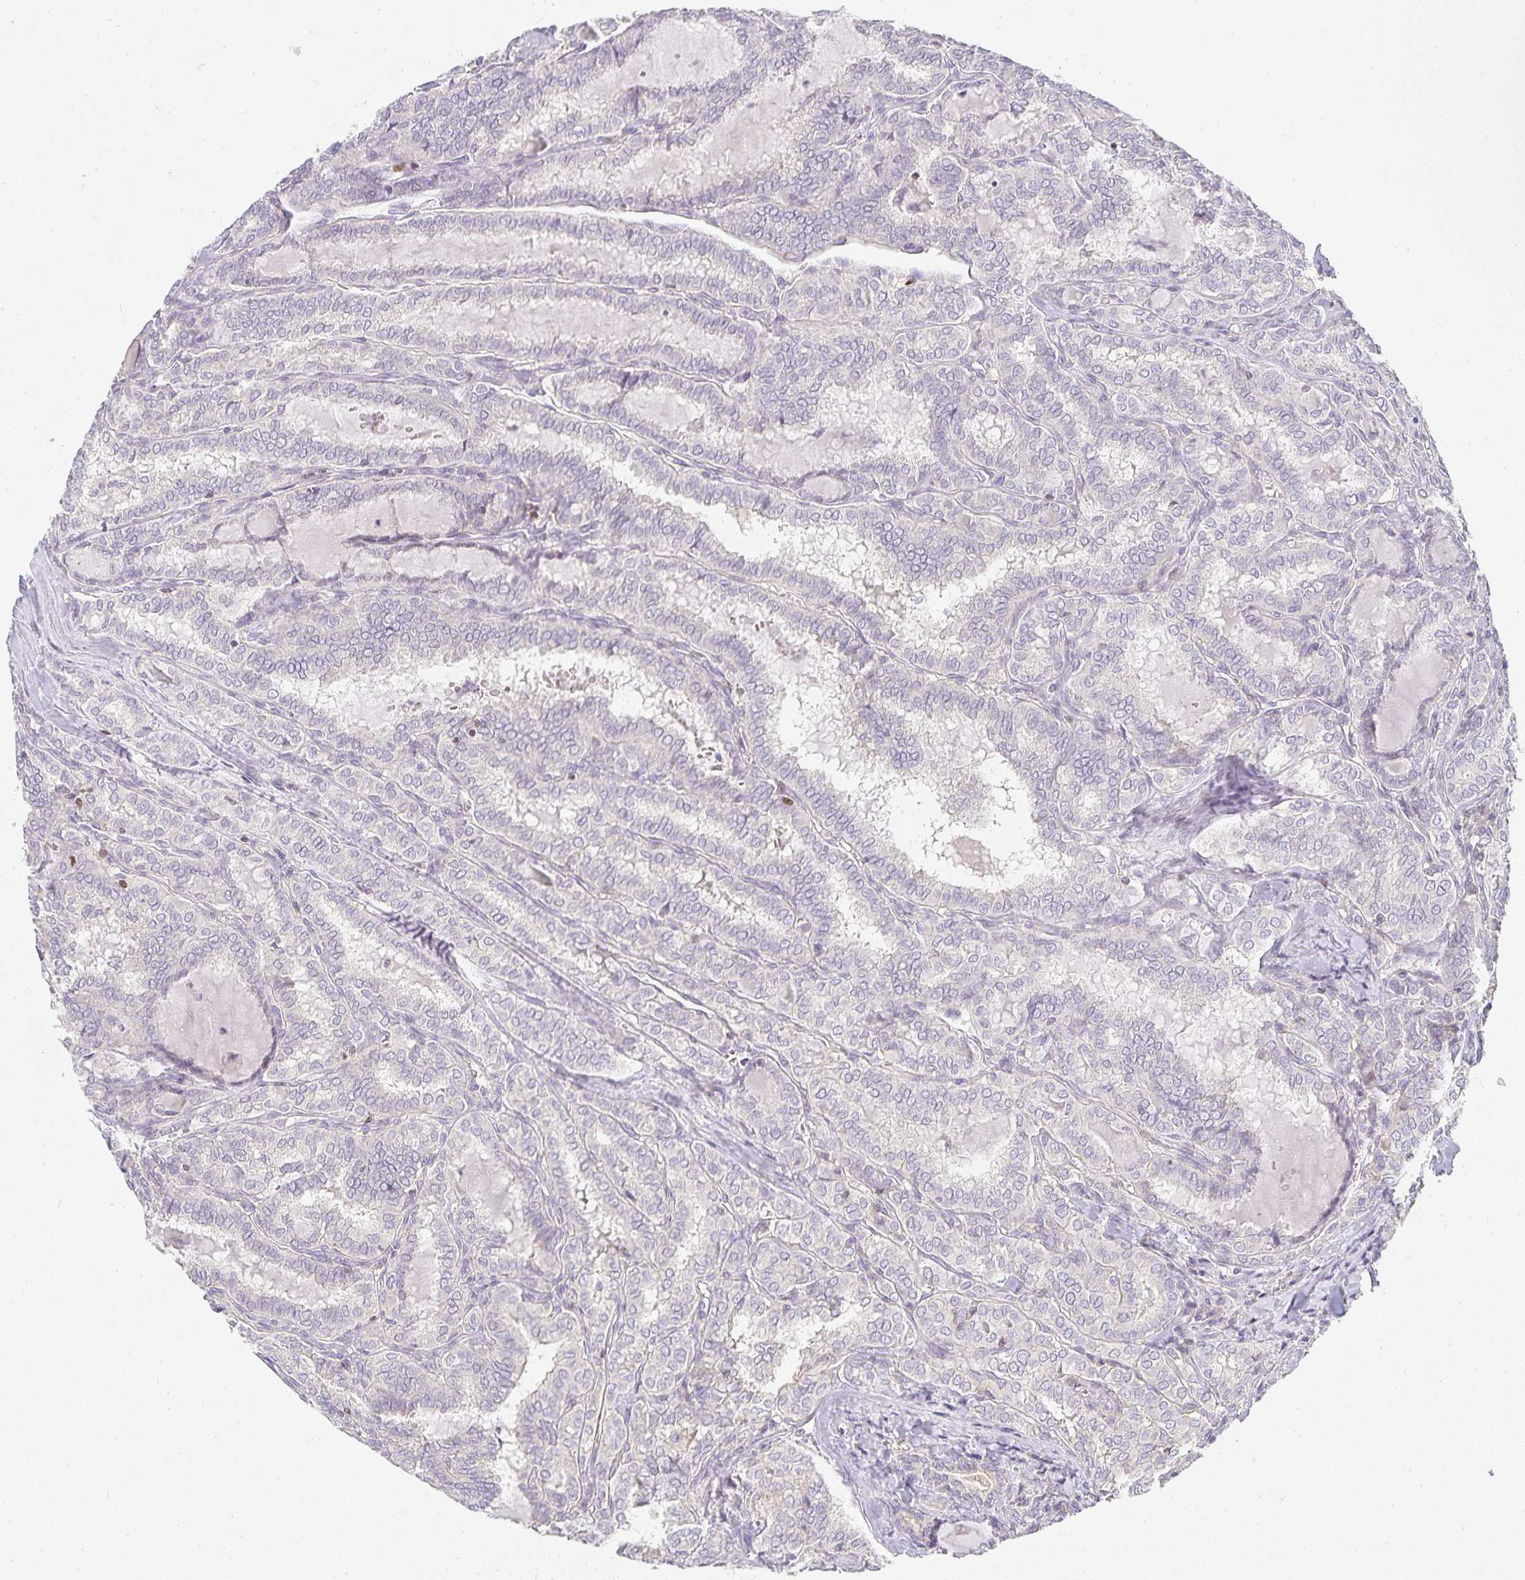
{"staining": {"intensity": "negative", "quantity": "none", "location": "none"}, "tissue": "thyroid cancer", "cell_type": "Tumor cells", "image_type": "cancer", "snomed": [{"axis": "morphology", "description": "Papillary adenocarcinoma, NOS"}, {"axis": "topography", "description": "Thyroid gland"}], "caption": "Immunohistochemical staining of human thyroid papillary adenocarcinoma demonstrates no significant expression in tumor cells.", "gene": "GATA3", "patient": {"sex": "female", "age": 30}}